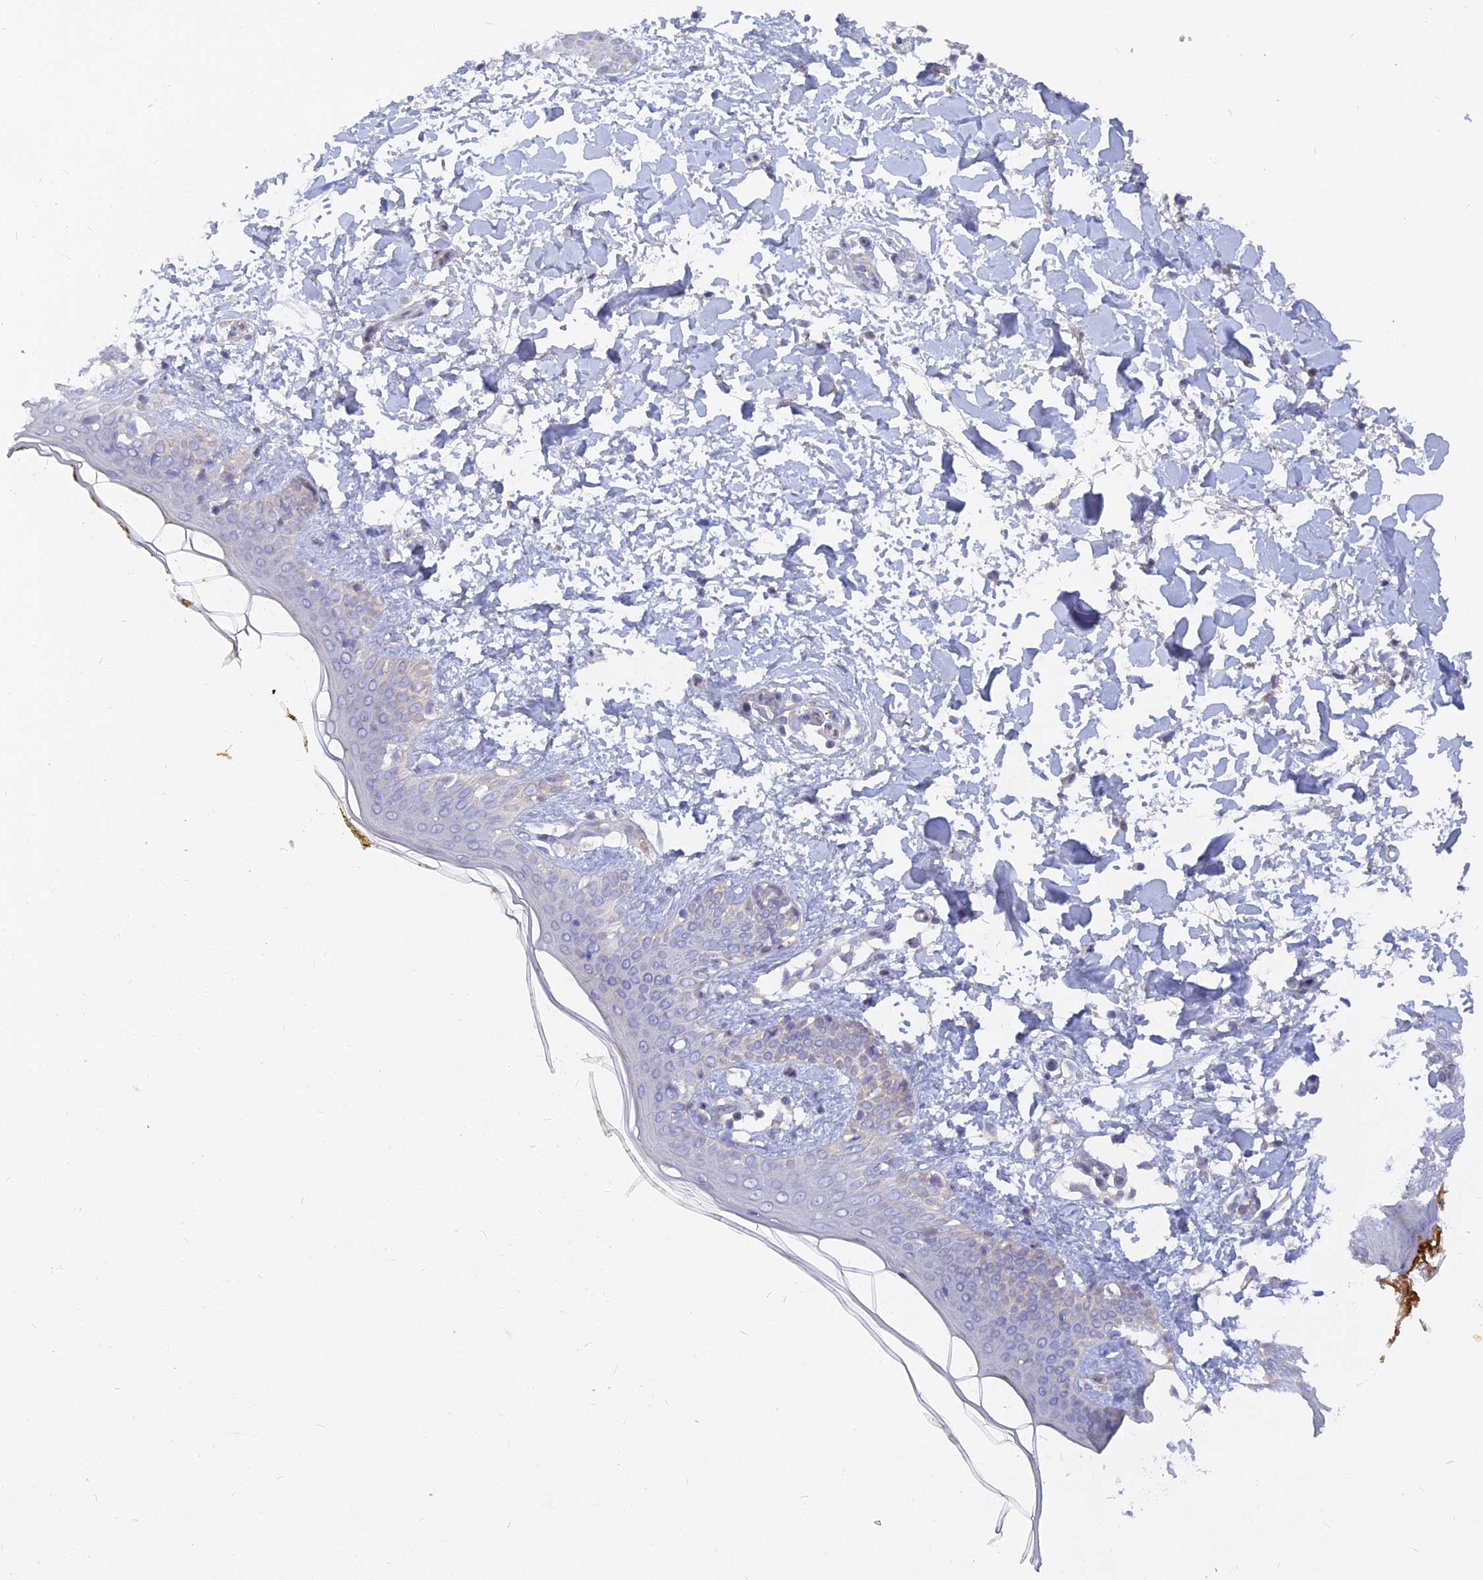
{"staining": {"intensity": "negative", "quantity": "none", "location": "none"}, "tissue": "skin", "cell_type": "Fibroblasts", "image_type": "normal", "snomed": [{"axis": "morphology", "description": "Normal tissue, NOS"}, {"axis": "topography", "description": "Skin"}], "caption": "This histopathology image is of benign skin stained with immunohistochemistry (IHC) to label a protein in brown with the nuclei are counter-stained blue. There is no staining in fibroblasts. (DAB (3,3'-diaminobenzidine) immunohistochemistry (IHC), high magnification).", "gene": "CACNA1B", "patient": {"sex": "female", "age": 34}}